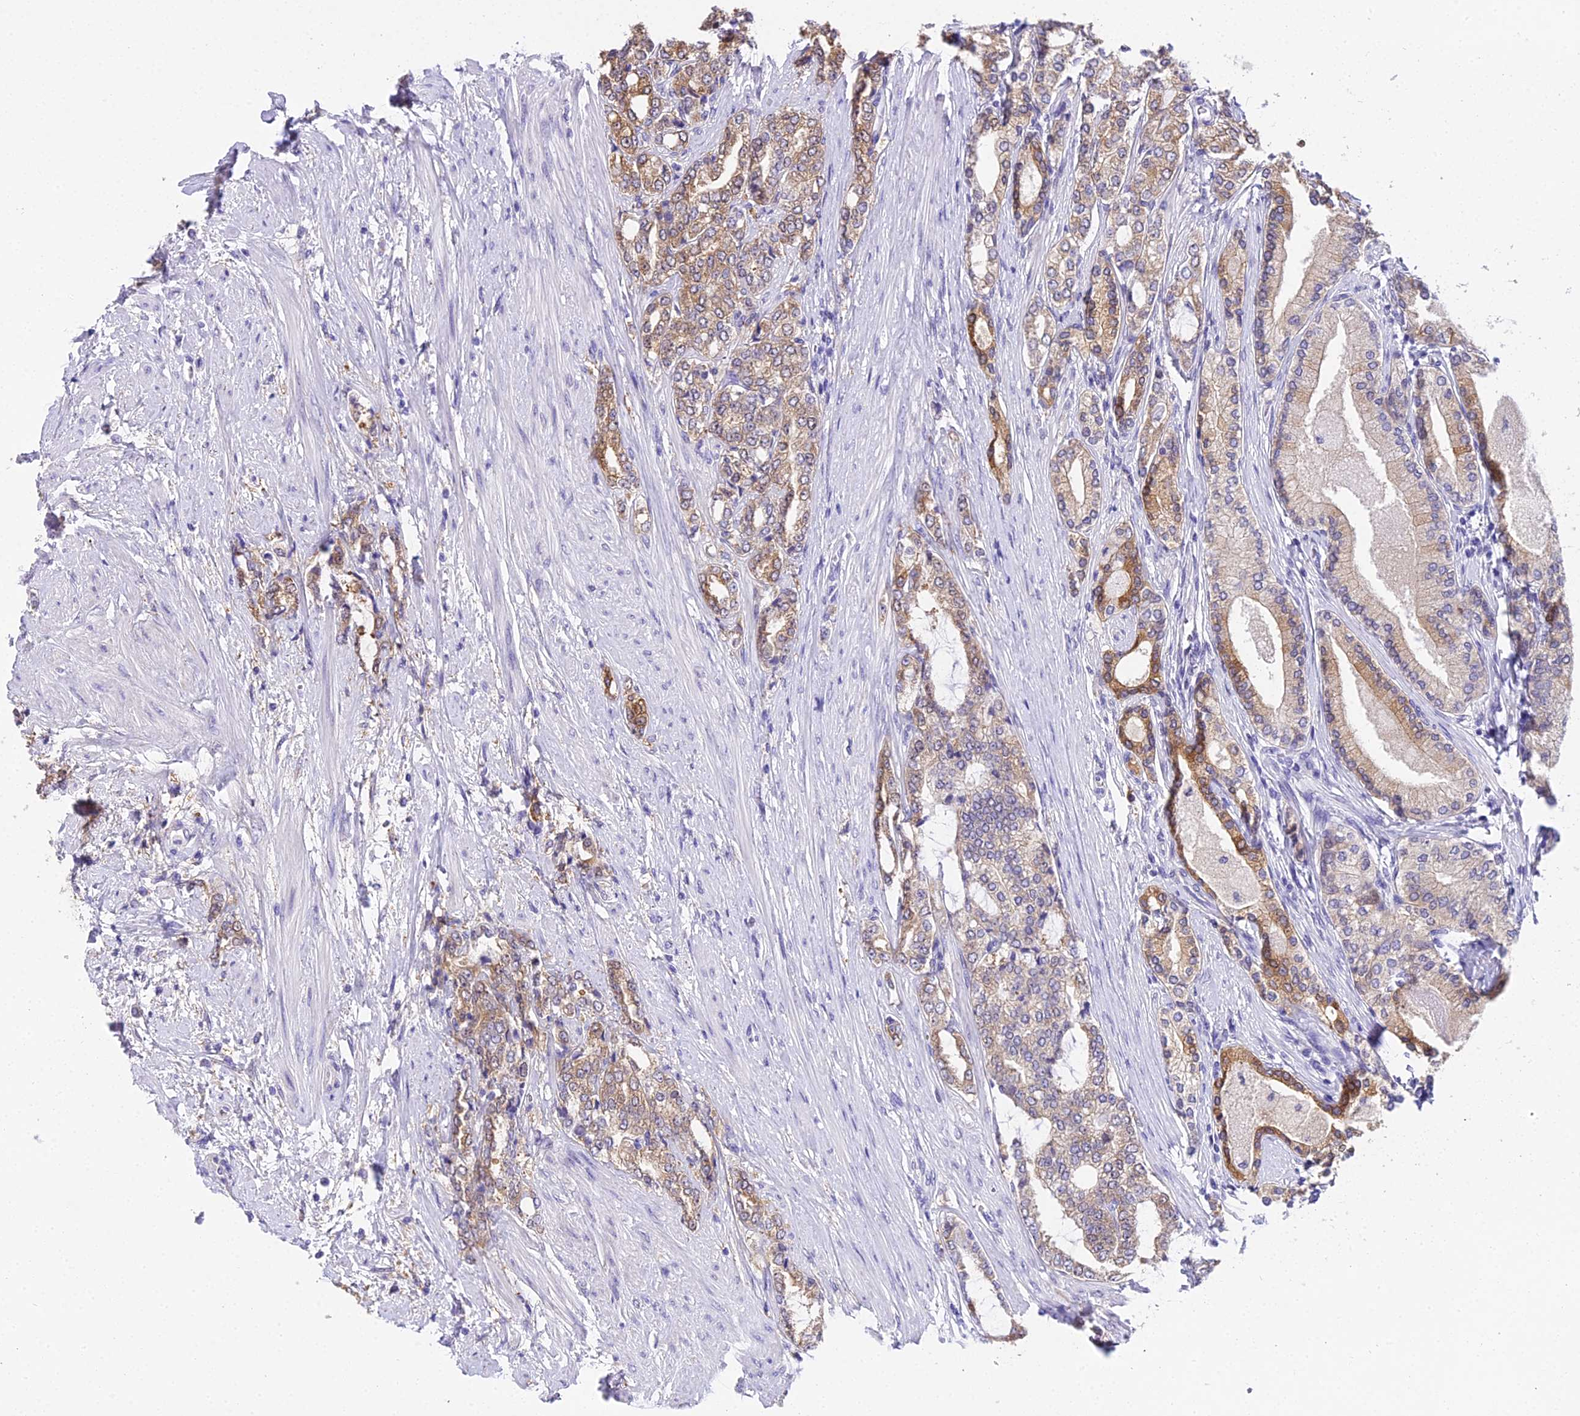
{"staining": {"intensity": "moderate", "quantity": "<25%", "location": "cytoplasmic/membranous"}, "tissue": "prostate cancer", "cell_type": "Tumor cells", "image_type": "cancer", "snomed": [{"axis": "morphology", "description": "Adenocarcinoma, High grade"}, {"axis": "topography", "description": "Prostate"}], "caption": "A brown stain labels moderate cytoplasmic/membranous positivity of a protein in human high-grade adenocarcinoma (prostate) tumor cells. (DAB (3,3'-diaminobenzidine) IHC with brightfield microscopy, high magnification).", "gene": "MAT2A", "patient": {"sex": "male", "age": 64}}